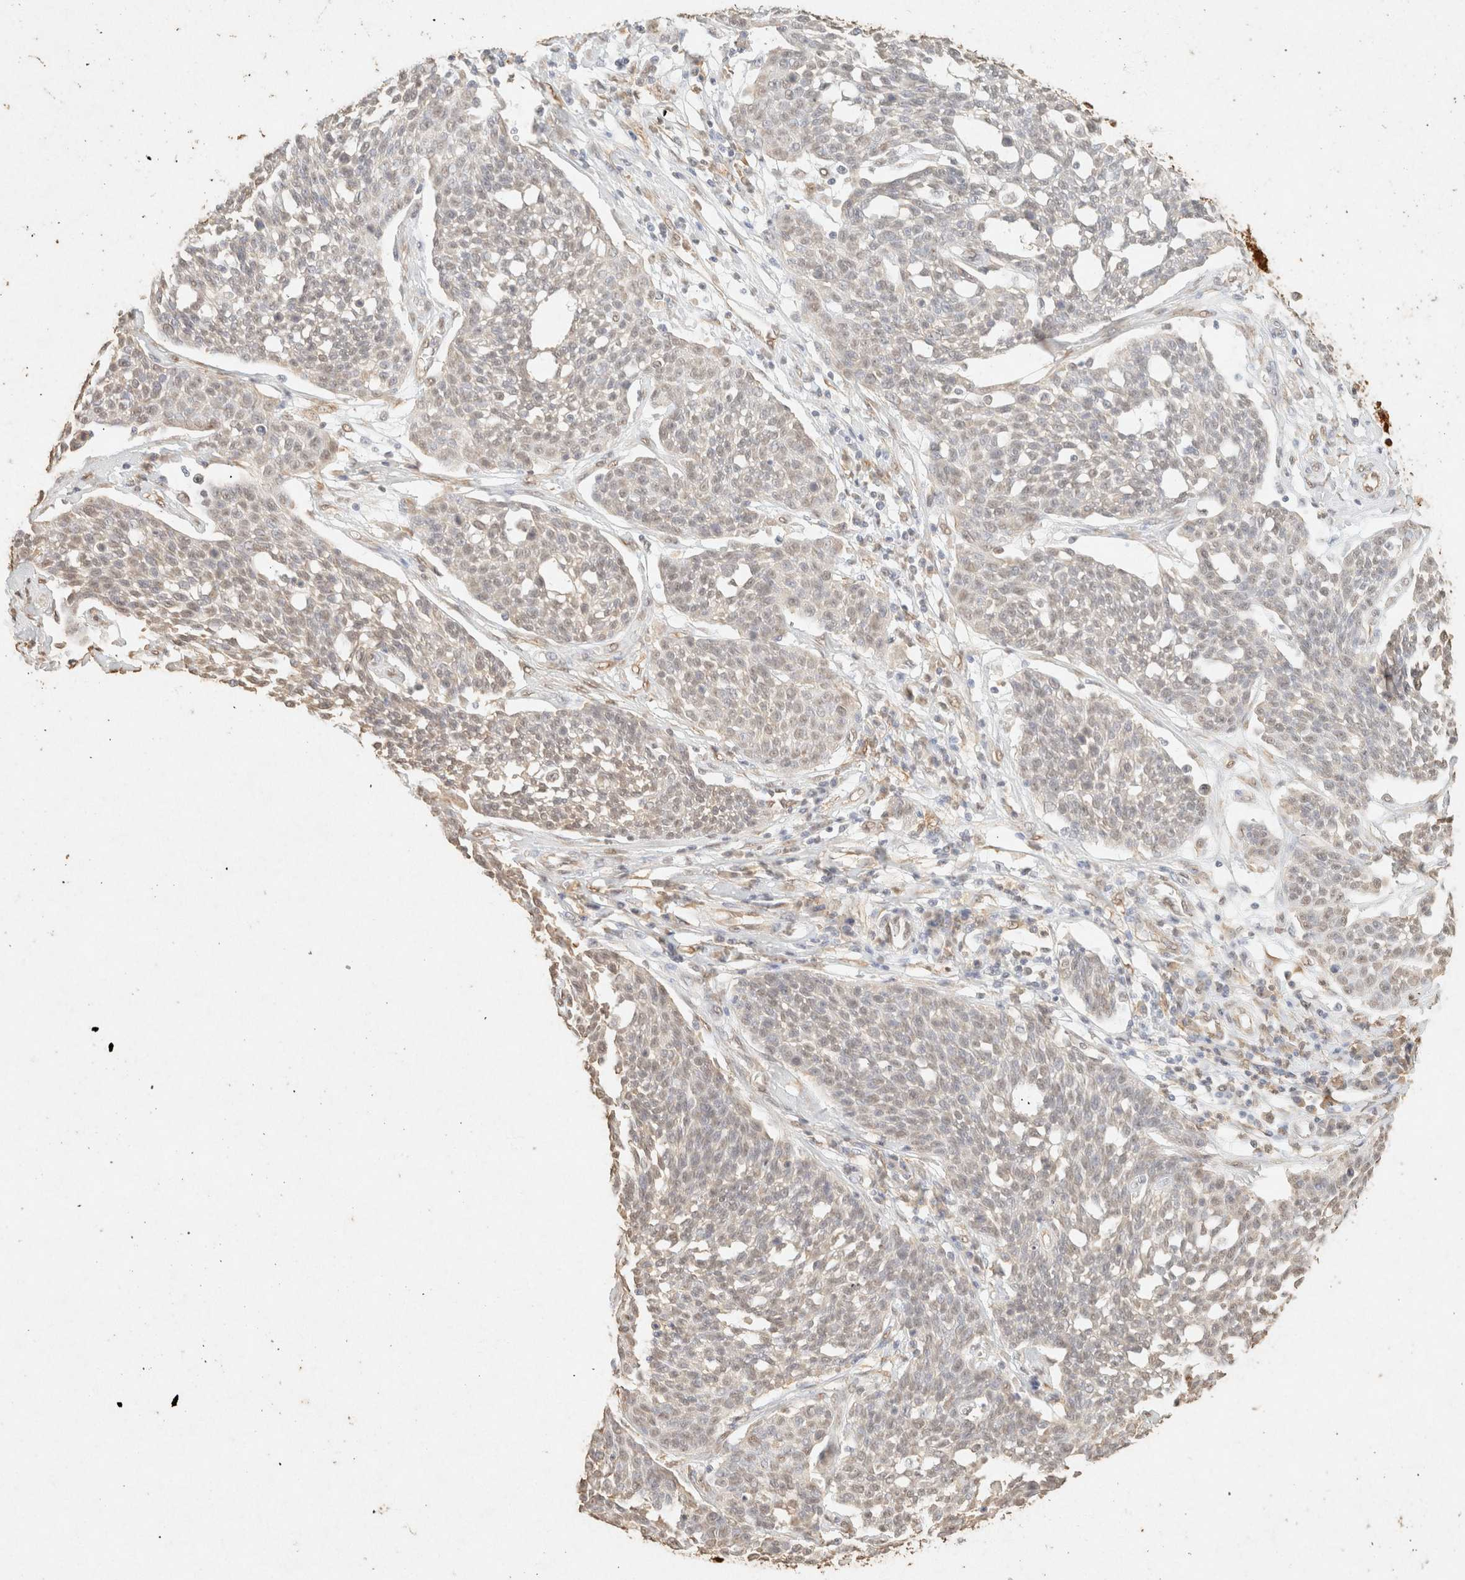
{"staining": {"intensity": "weak", "quantity": "<25%", "location": "nuclear"}, "tissue": "cervical cancer", "cell_type": "Tumor cells", "image_type": "cancer", "snomed": [{"axis": "morphology", "description": "Squamous cell carcinoma, NOS"}, {"axis": "topography", "description": "Cervix"}], "caption": "DAB immunohistochemical staining of human cervical cancer displays no significant staining in tumor cells.", "gene": "S100A13", "patient": {"sex": "female", "age": 34}}